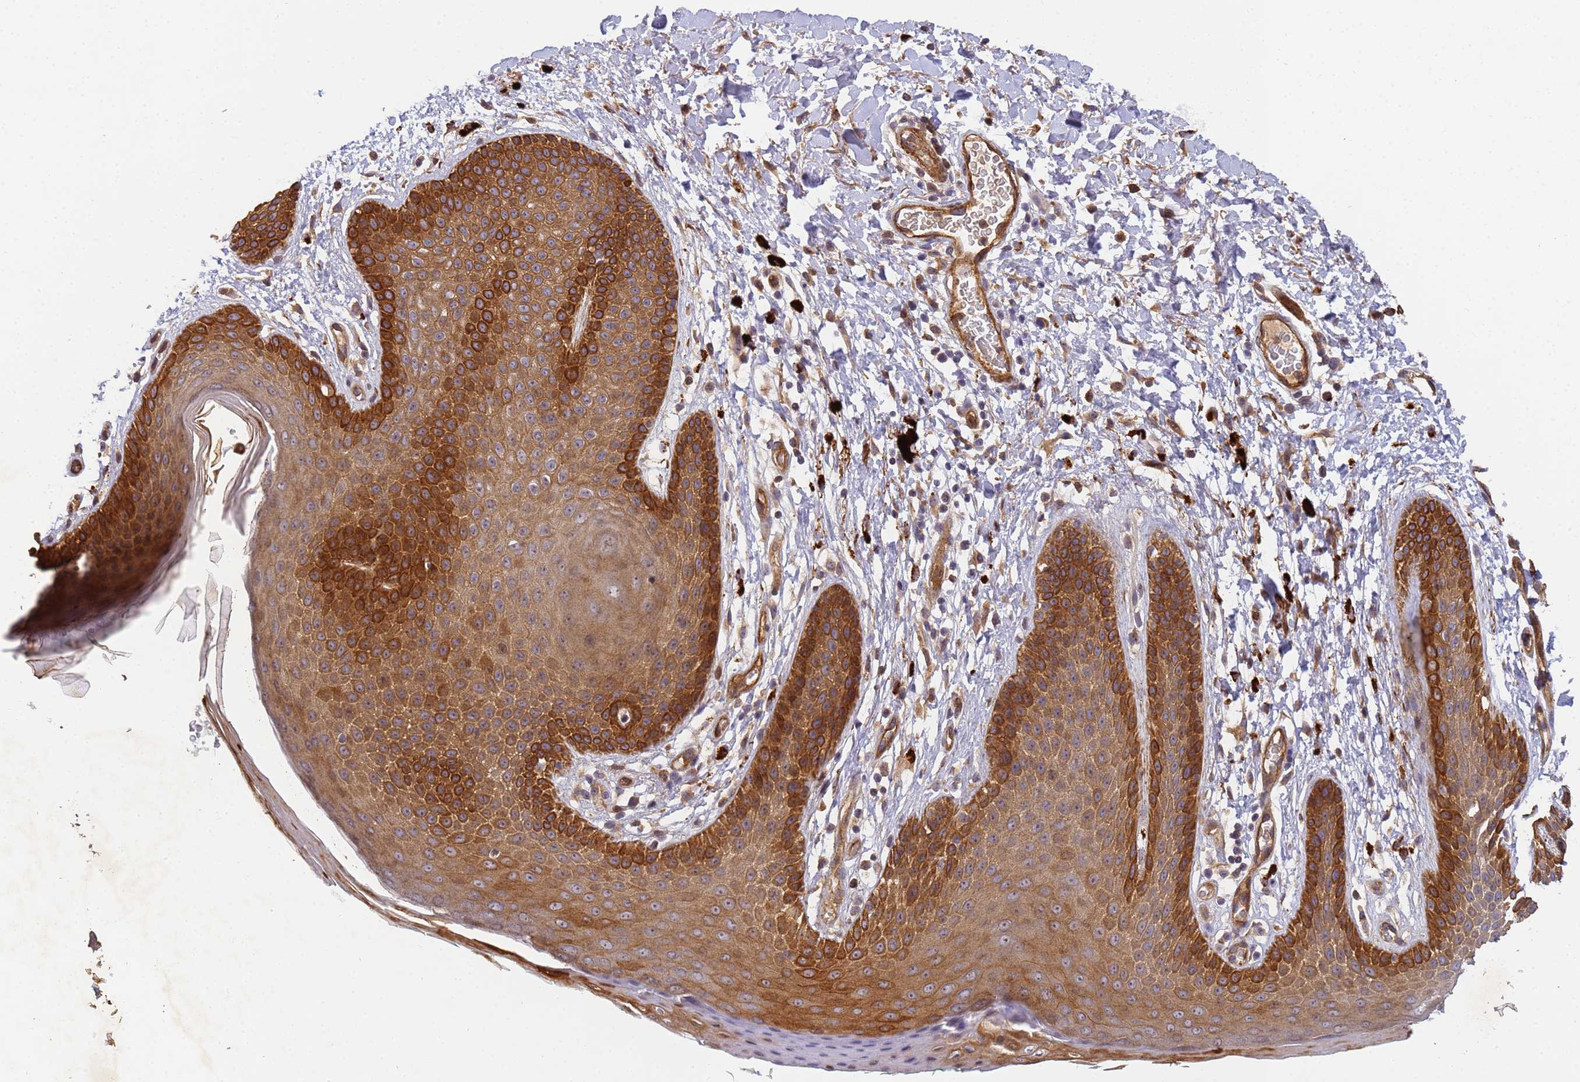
{"staining": {"intensity": "strong", "quantity": "25%-75%", "location": "cytoplasmic/membranous"}, "tissue": "skin", "cell_type": "Epidermal cells", "image_type": "normal", "snomed": [{"axis": "morphology", "description": "Normal tissue, NOS"}, {"axis": "topography", "description": "Anal"}], "caption": "A high-resolution histopathology image shows IHC staining of benign skin, which demonstrates strong cytoplasmic/membranous positivity in approximately 25%-75% of epidermal cells. Ihc stains the protein of interest in brown and the nuclei are stained blue.", "gene": "RALGAPA2", "patient": {"sex": "male", "age": 74}}